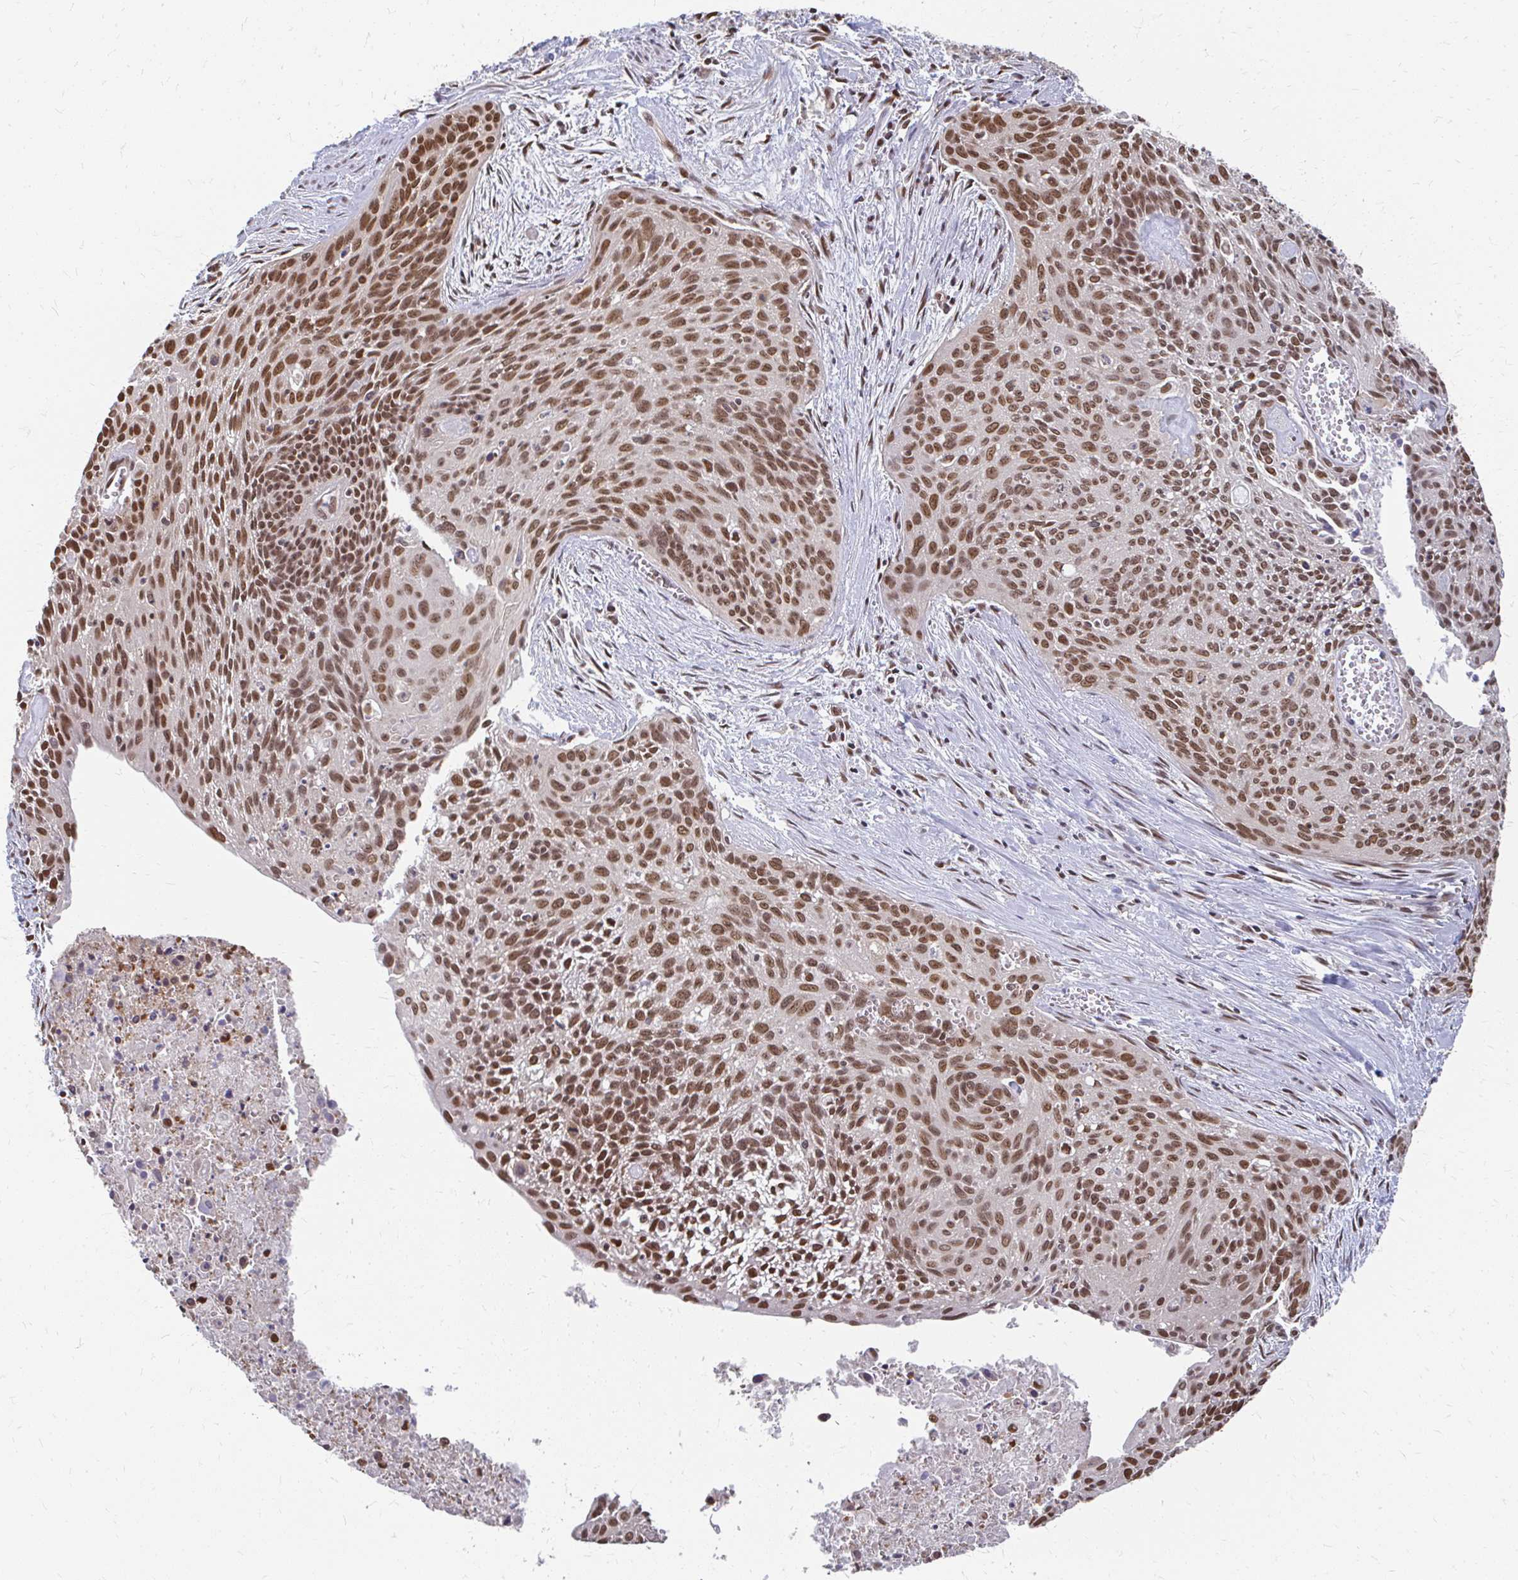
{"staining": {"intensity": "moderate", "quantity": ">75%", "location": "nuclear"}, "tissue": "cervical cancer", "cell_type": "Tumor cells", "image_type": "cancer", "snomed": [{"axis": "morphology", "description": "Squamous cell carcinoma, NOS"}, {"axis": "topography", "description": "Cervix"}], "caption": "The image reveals immunohistochemical staining of cervical cancer. There is moderate nuclear staining is present in approximately >75% of tumor cells.", "gene": "XPO1", "patient": {"sex": "female", "age": 55}}